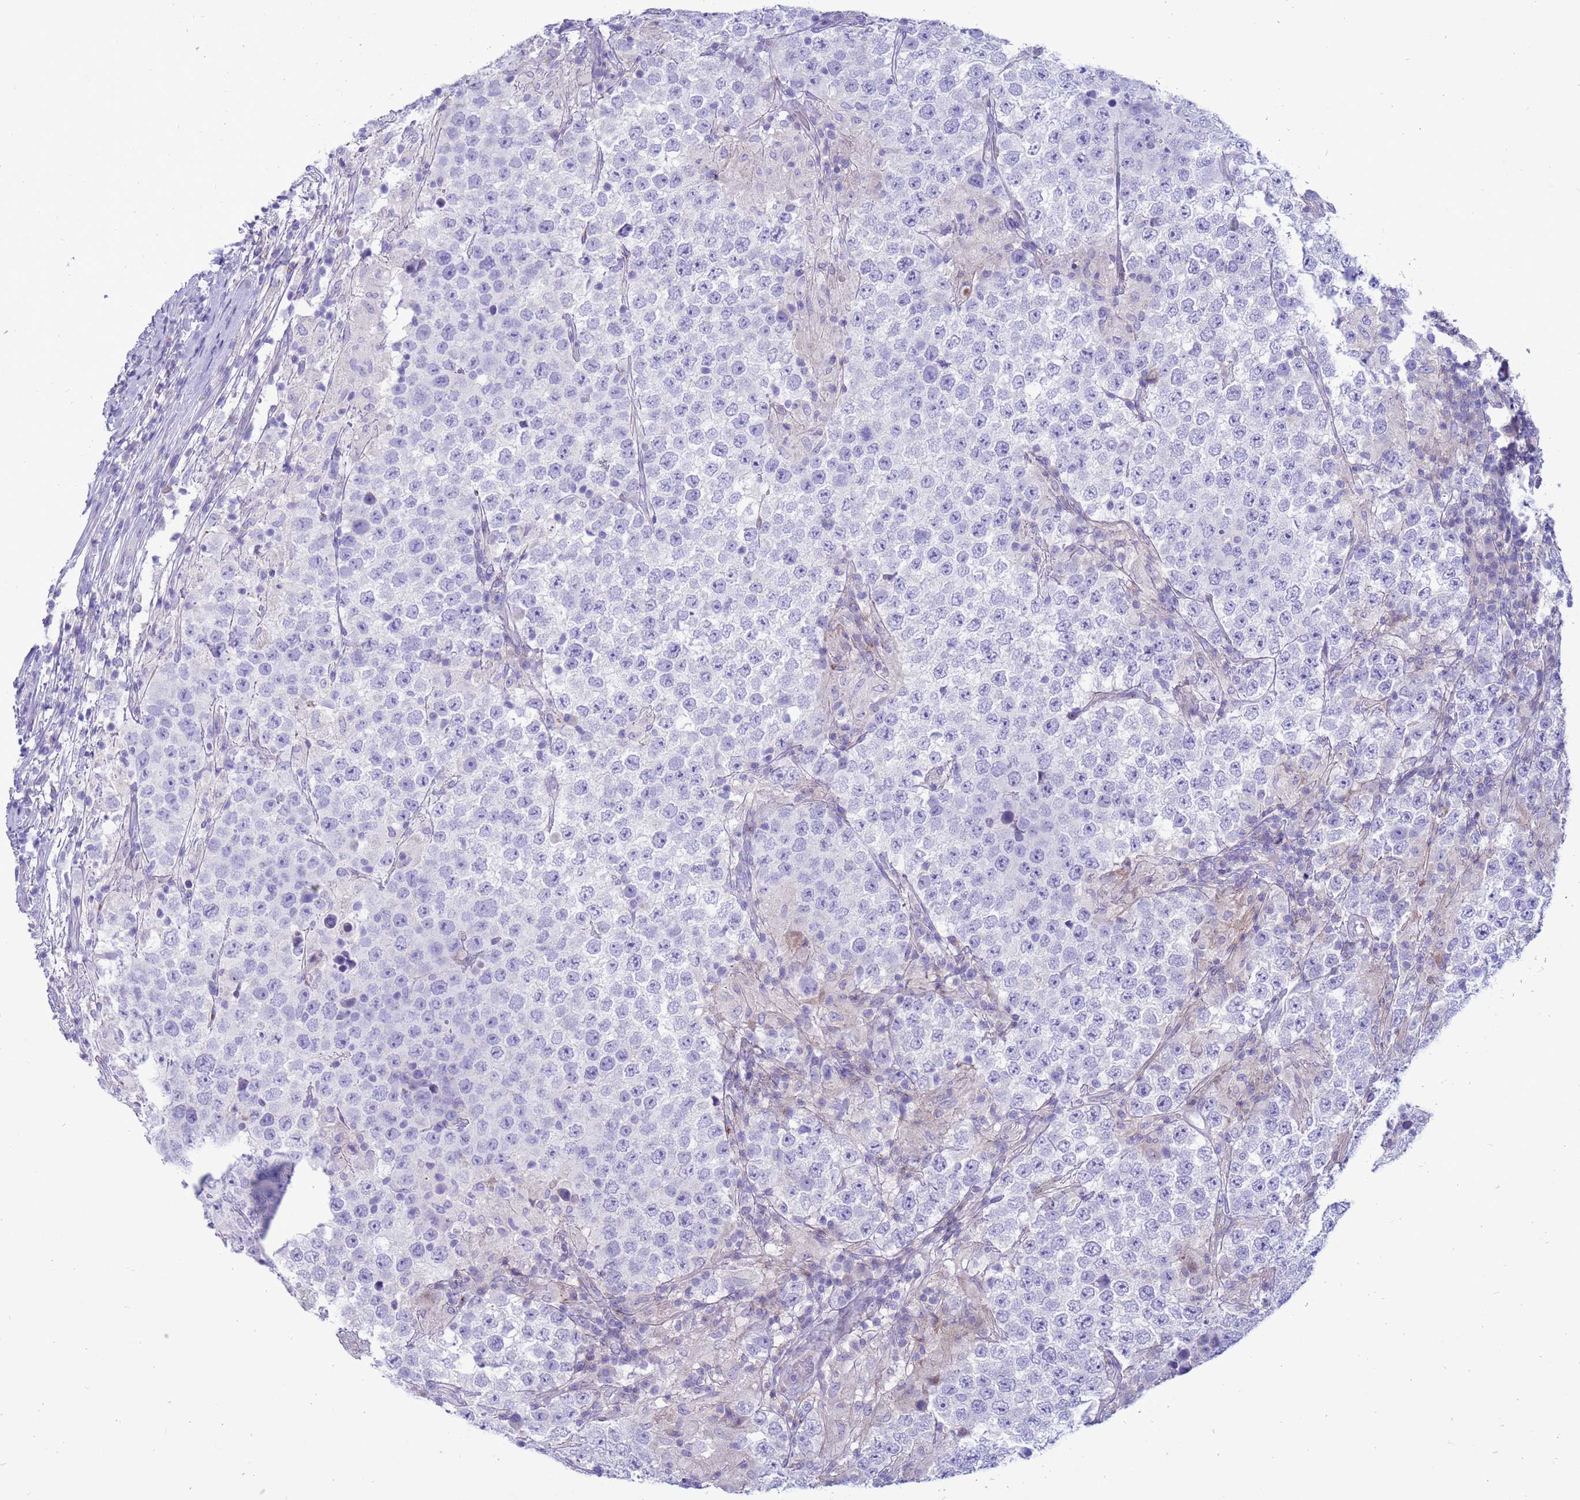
{"staining": {"intensity": "negative", "quantity": "none", "location": "none"}, "tissue": "testis cancer", "cell_type": "Tumor cells", "image_type": "cancer", "snomed": [{"axis": "morphology", "description": "Normal tissue, NOS"}, {"axis": "morphology", "description": "Urothelial carcinoma, High grade"}, {"axis": "morphology", "description": "Seminoma, NOS"}, {"axis": "morphology", "description": "Carcinoma, Embryonal, NOS"}, {"axis": "topography", "description": "Urinary bladder"}, {"axis": "topography", "description": "Testis"}], "caption": "There is no significant staining in tumor cells of testis cancer.", "gene": "PDE10A", "patient": {"sex": "male", "age": 41}}